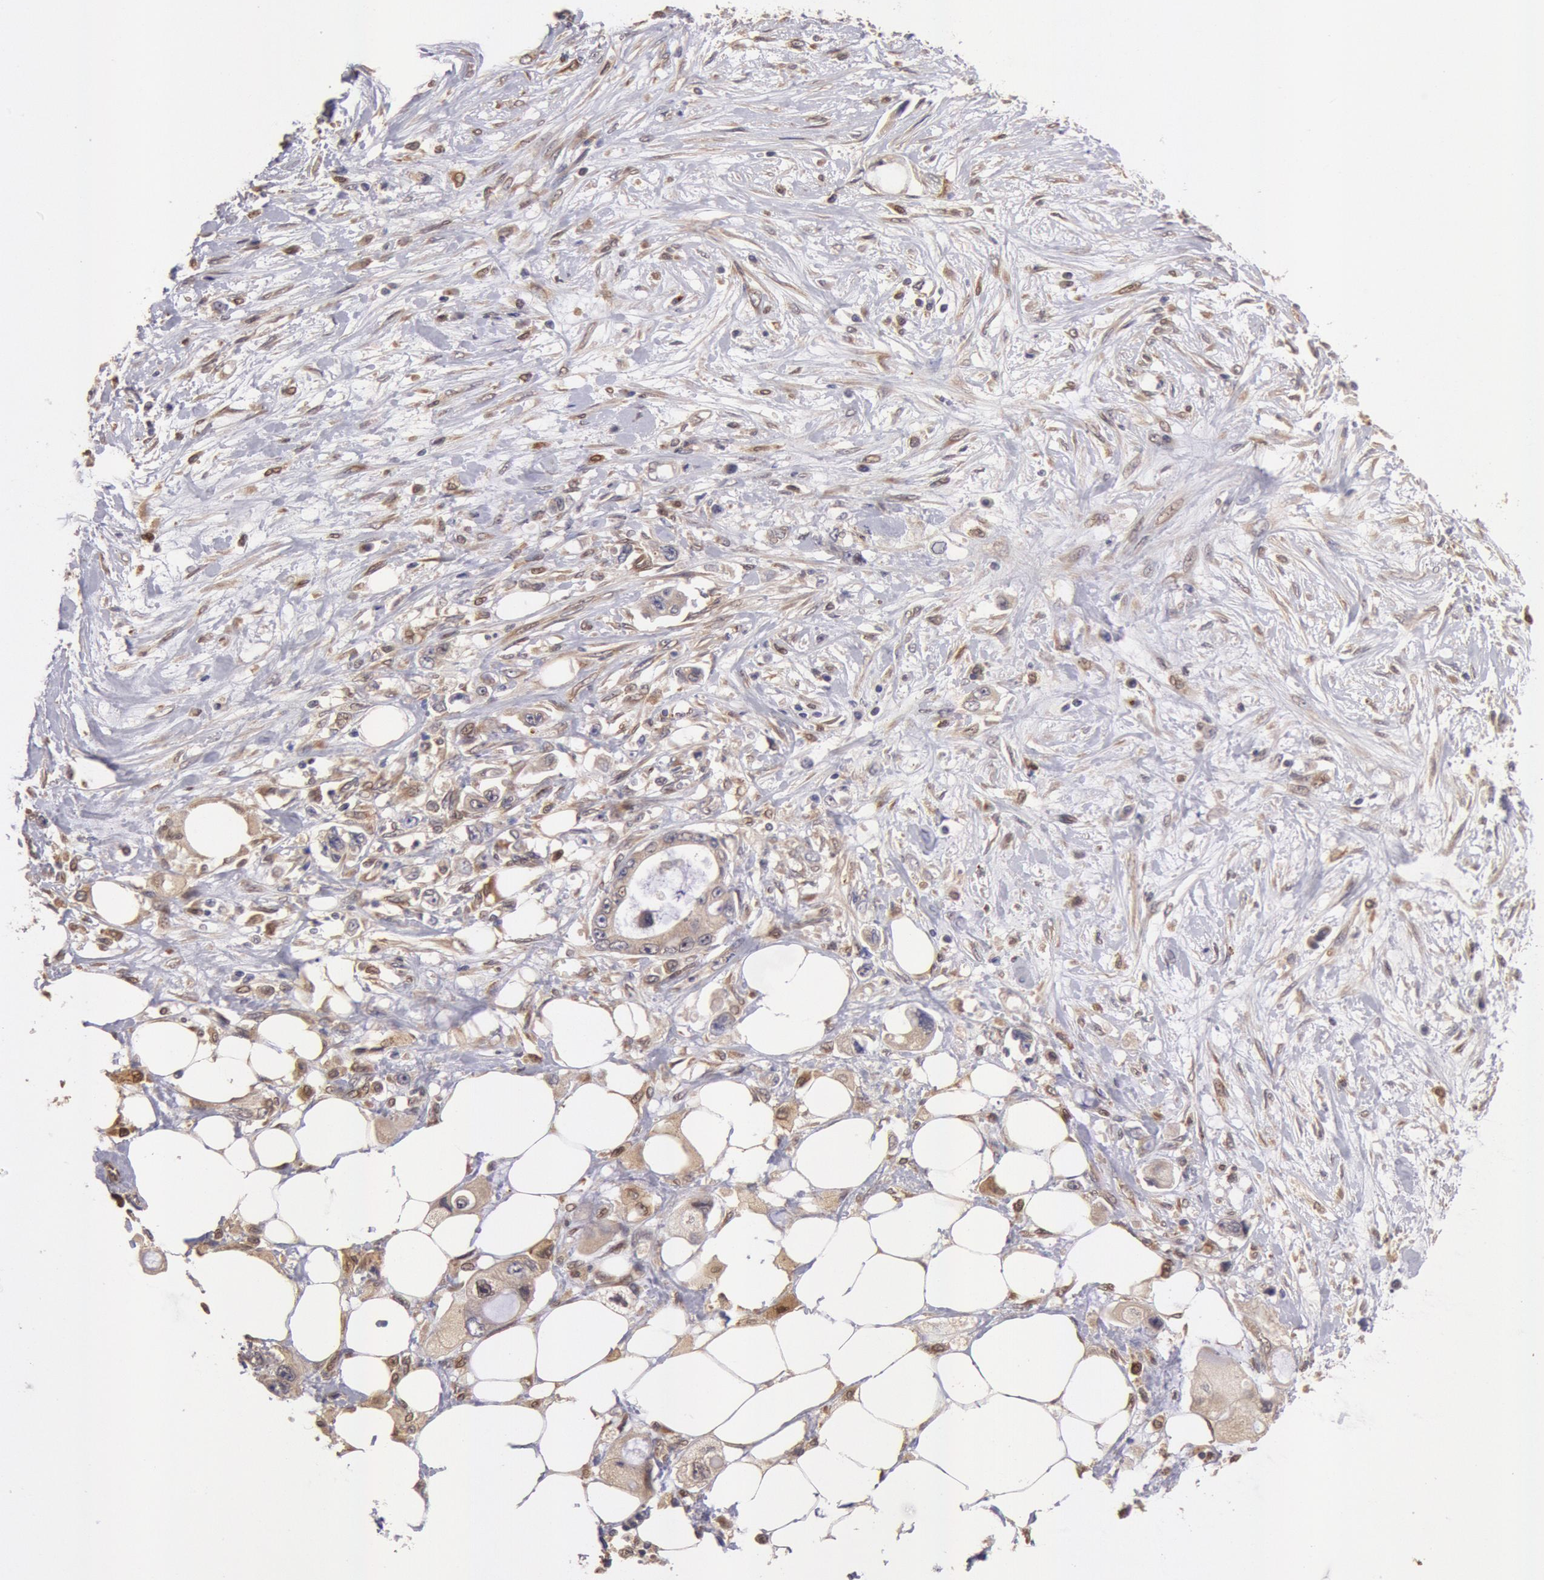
{"staining": {"intensity": "weak", "quantity": ">75%", "location": "cytoplasmic/membranous"}, "tissue": "pancreatic cancer", "cell_type": "Tumor cells", "image_type": "cancer", "snomed": [{"axis": "morphology", "description": "Adenocarcinoma, NOS"}, {"axis": "topography", "description": "Pancreas"}, {"axis": "topography", "description": "Stomach, upper"}], "caption": "Protein staining of pancreatic adenocarcinoma tissue reveals weak cytoplasmic/membranous staining in about >75% of tumor cells.", "gene": "COMT", "patient": {"sex": "male", "age": 77}}